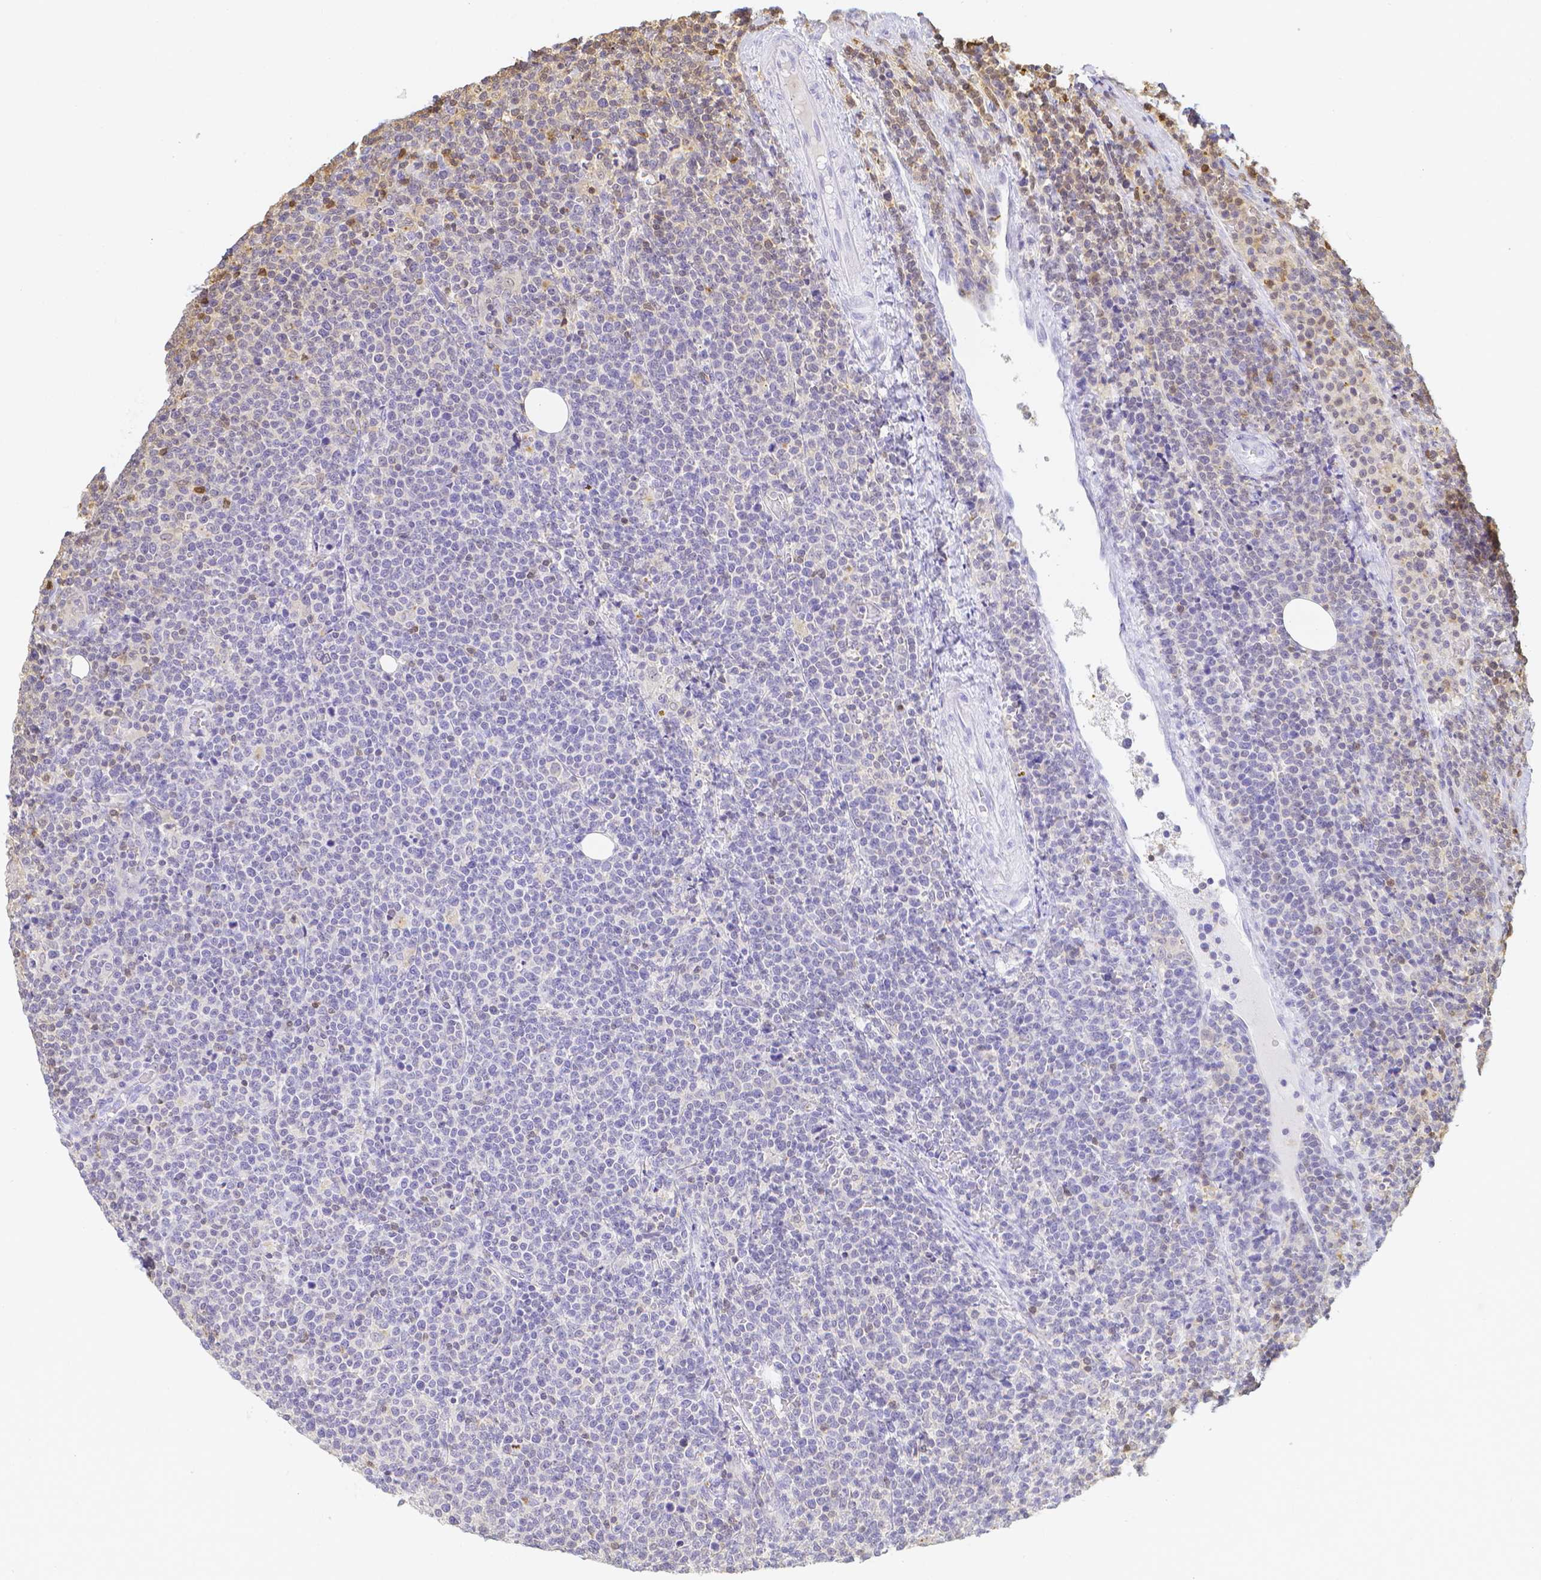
{"staining": {"intensity": "negative", "quantity": "none", "location": "none"}, "tissue": "lymphoma", "cell_type": "Tumor cells", "image_type": "cancer", "snomed": [{"axis": "morphology", "description": "Malignant lymphoma, non-Hodgkin's type, High grade"}, {"axis": "topography", "description": "Lymph node"}], "caption": "Immunohistochemistry of malignant lymphoma, non-Hodgkin's type (high-grade) exhibits no staining in tumor cells.", "gene": "COTL1", "patient": {"sex": "male", "age": 61}}